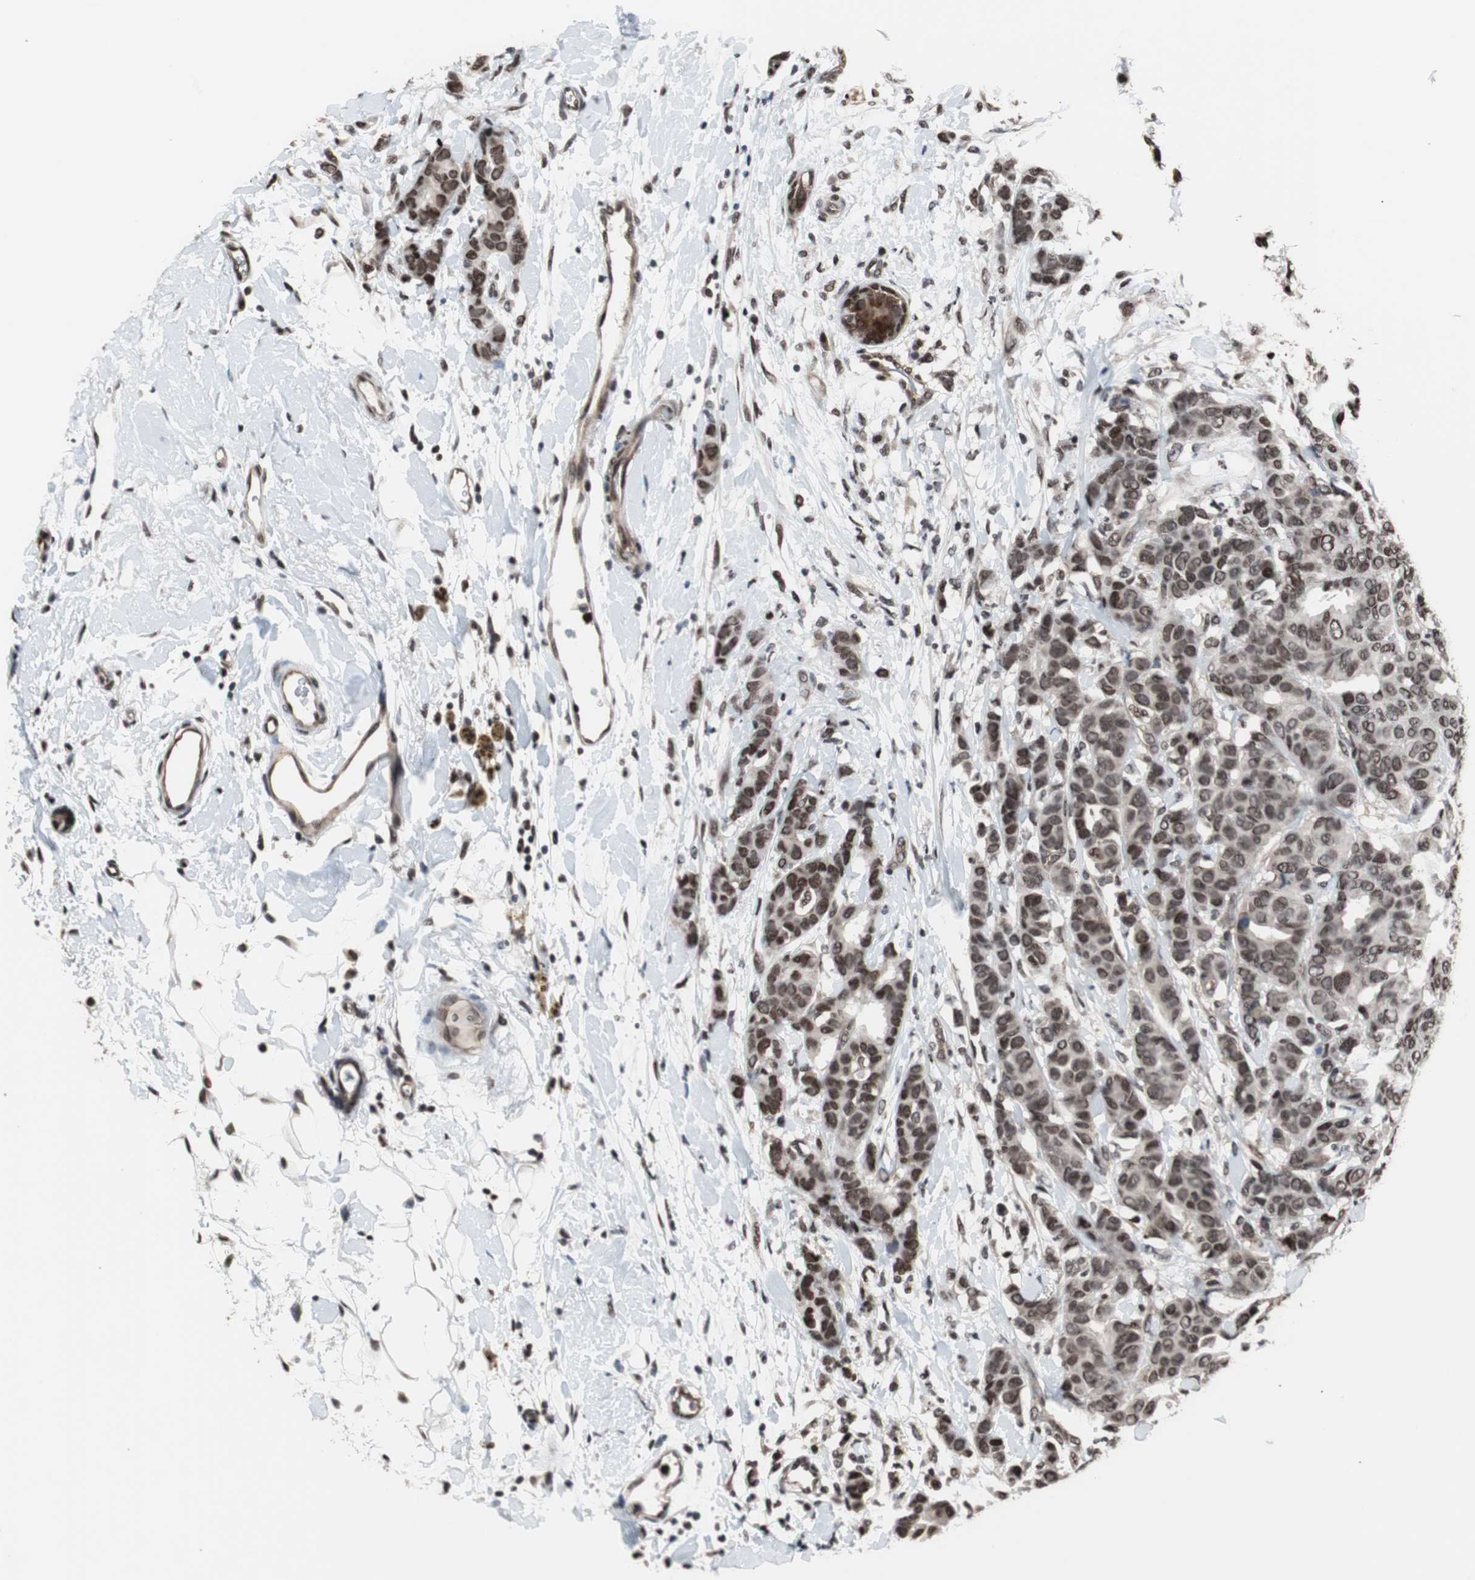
{"staining": {"intensity": "moderate", "quantity": ">75%", "location": "nuclear"}, "tissue": "breast cancer", "cell_type": "Tumor cells", "image_type": "cancer", "snomed": [{"axis": "morphology", "description": "Duct carcinoma"}, {"axis": "topography", "description": "Breast"}], "caption": "This micrograph reveals breast cancer stained with immunohistochemistry (IHC) to label a protein in brown. The nuclear of tumor cells show moderate positivity for the protein. Nuclei are counter-stained blue.", "gene": "POGZ", "patient": {"sex": "female", "age": 87}}